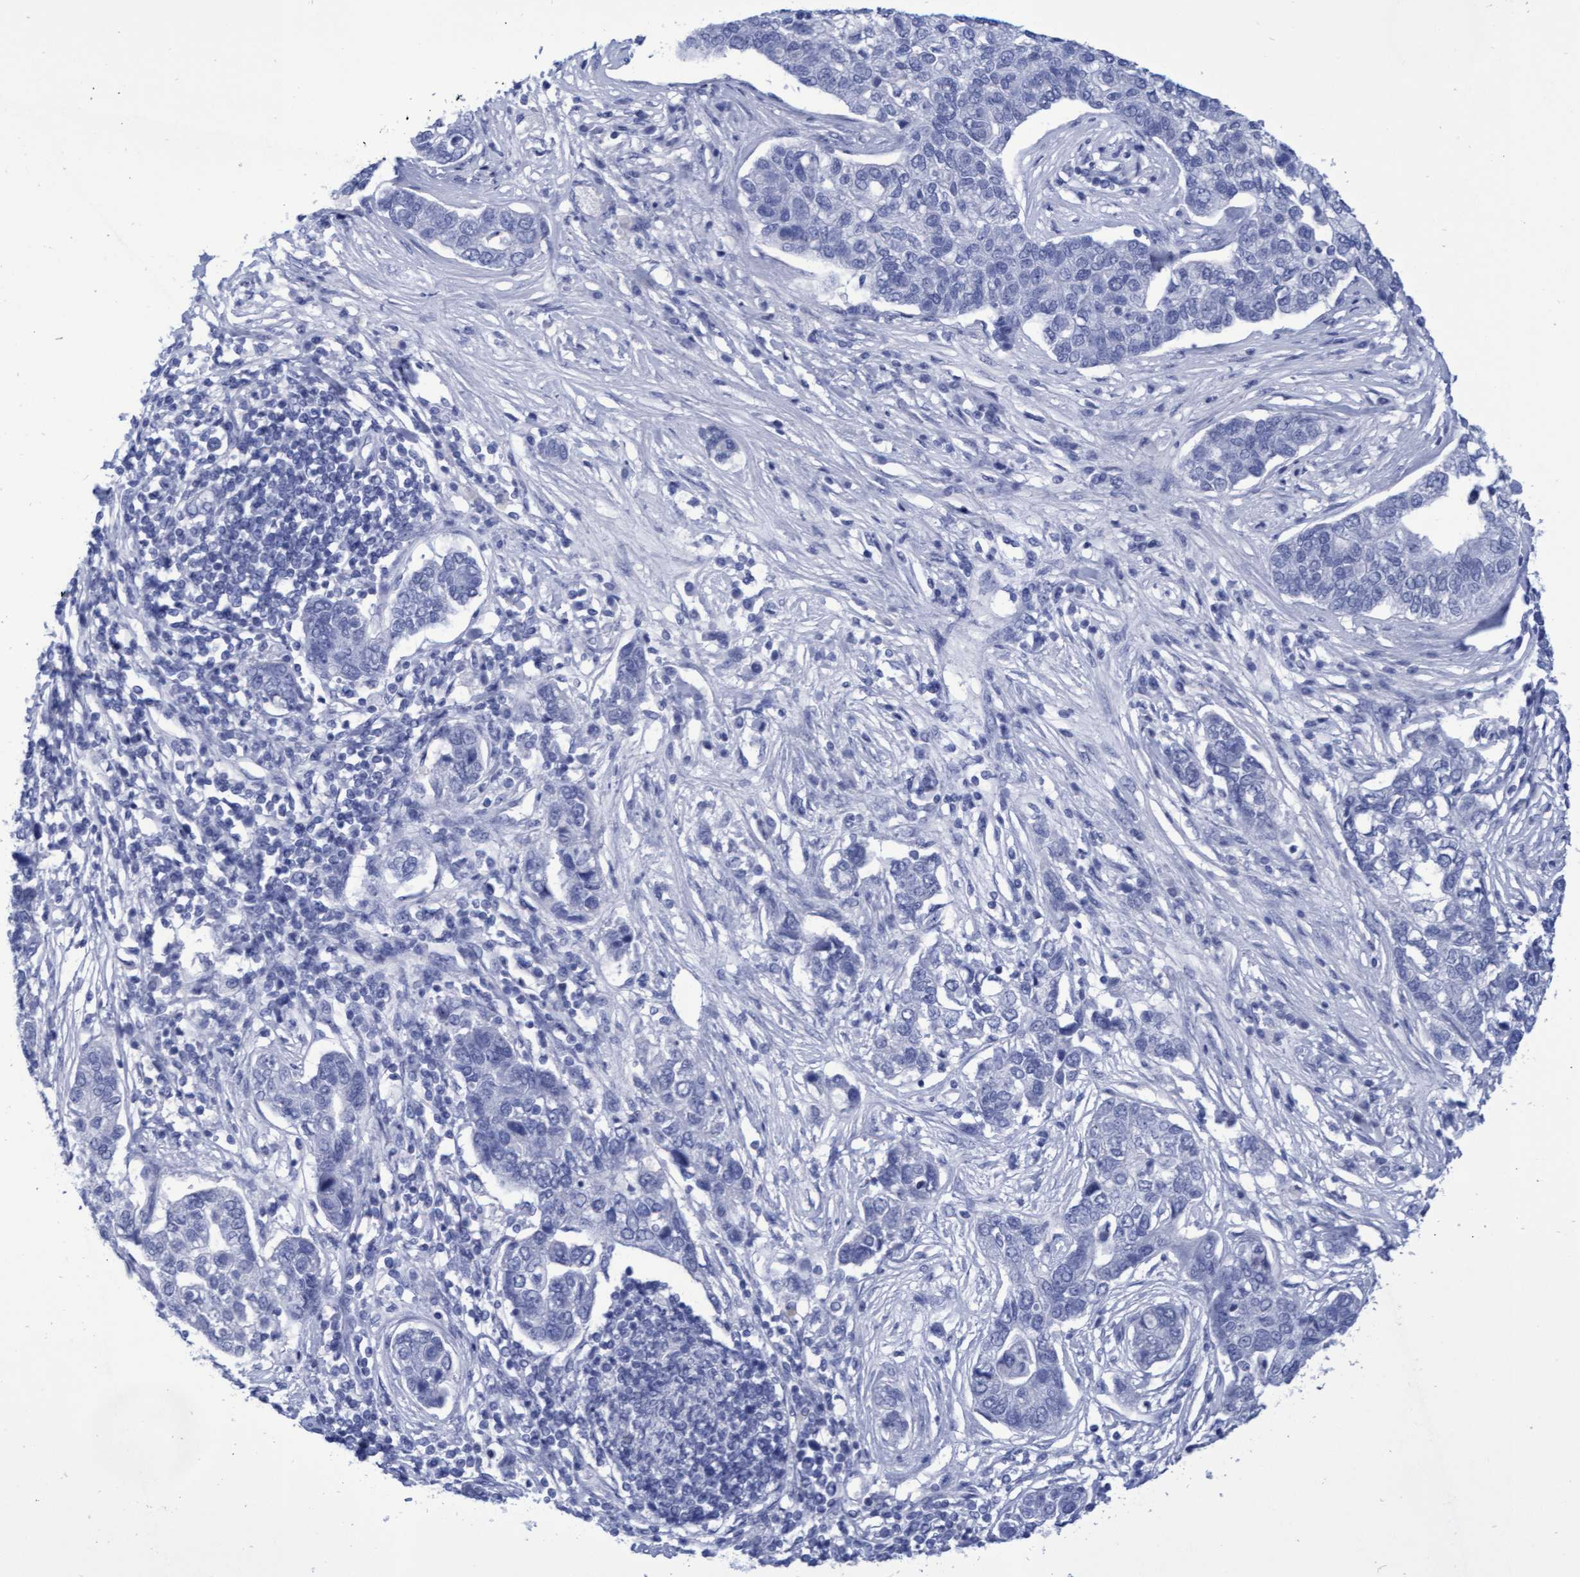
{"staining": {"intensity": "negative", "quantity": "none", "location": "none"}, "tissue": "pancreatic cancer", "cell_type": "Tumor cells", "image_type": "cancer", "snomed": [{"axis": "morphology", "description": "Adenocarcinoma, NOS"}, {"axis": "topography", "description": "Pancreas"}], "caption": "High magnification brightfield microscopy of pancreatic cancer stained with DAB (3,3'-diaminobenzidine) (brown) and counterstained with hematoxylin (blue): tumor cells show no significant staining.", "gene": "INSL6", "patient": {"sex": "female", "age": 61}}